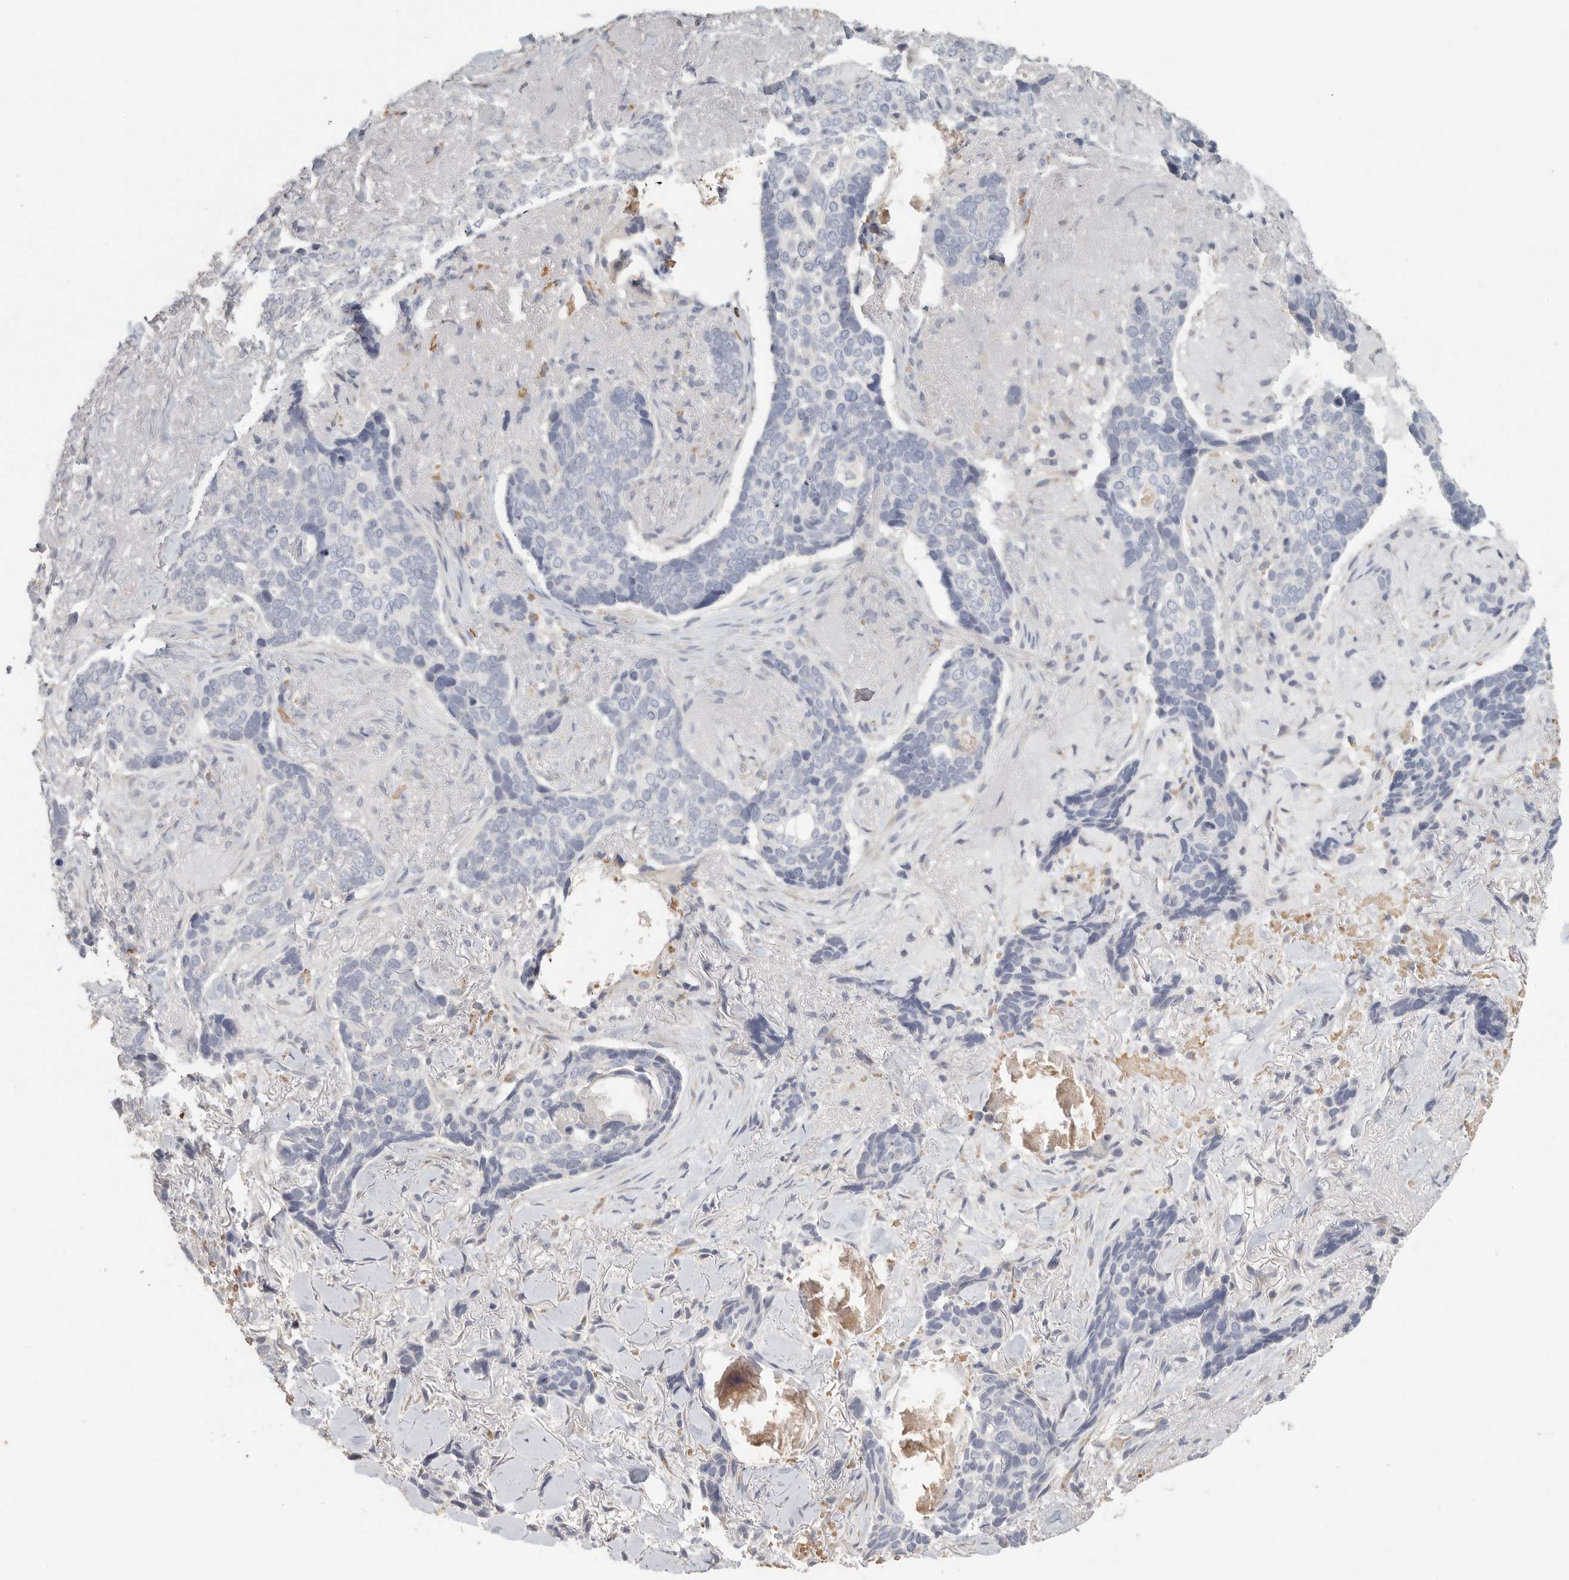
{"staining": {"intensity": "negative", "quantity": "none", "location": "none"}, "tissue": "skin cancer", "cell_type": "Tumor cells", "image_type": "cancer", "snomed": [{"axis": "morphology", "description": "Basal cell carcinoma"}, {"axis": "topography", "description": "Skin"}], "caption": "Immunohistochemical staining of skin cancer shows no significant staining in tumor cells.", "gene": "DNAJC11", "patient": {"sex": "female", "age": 82}}